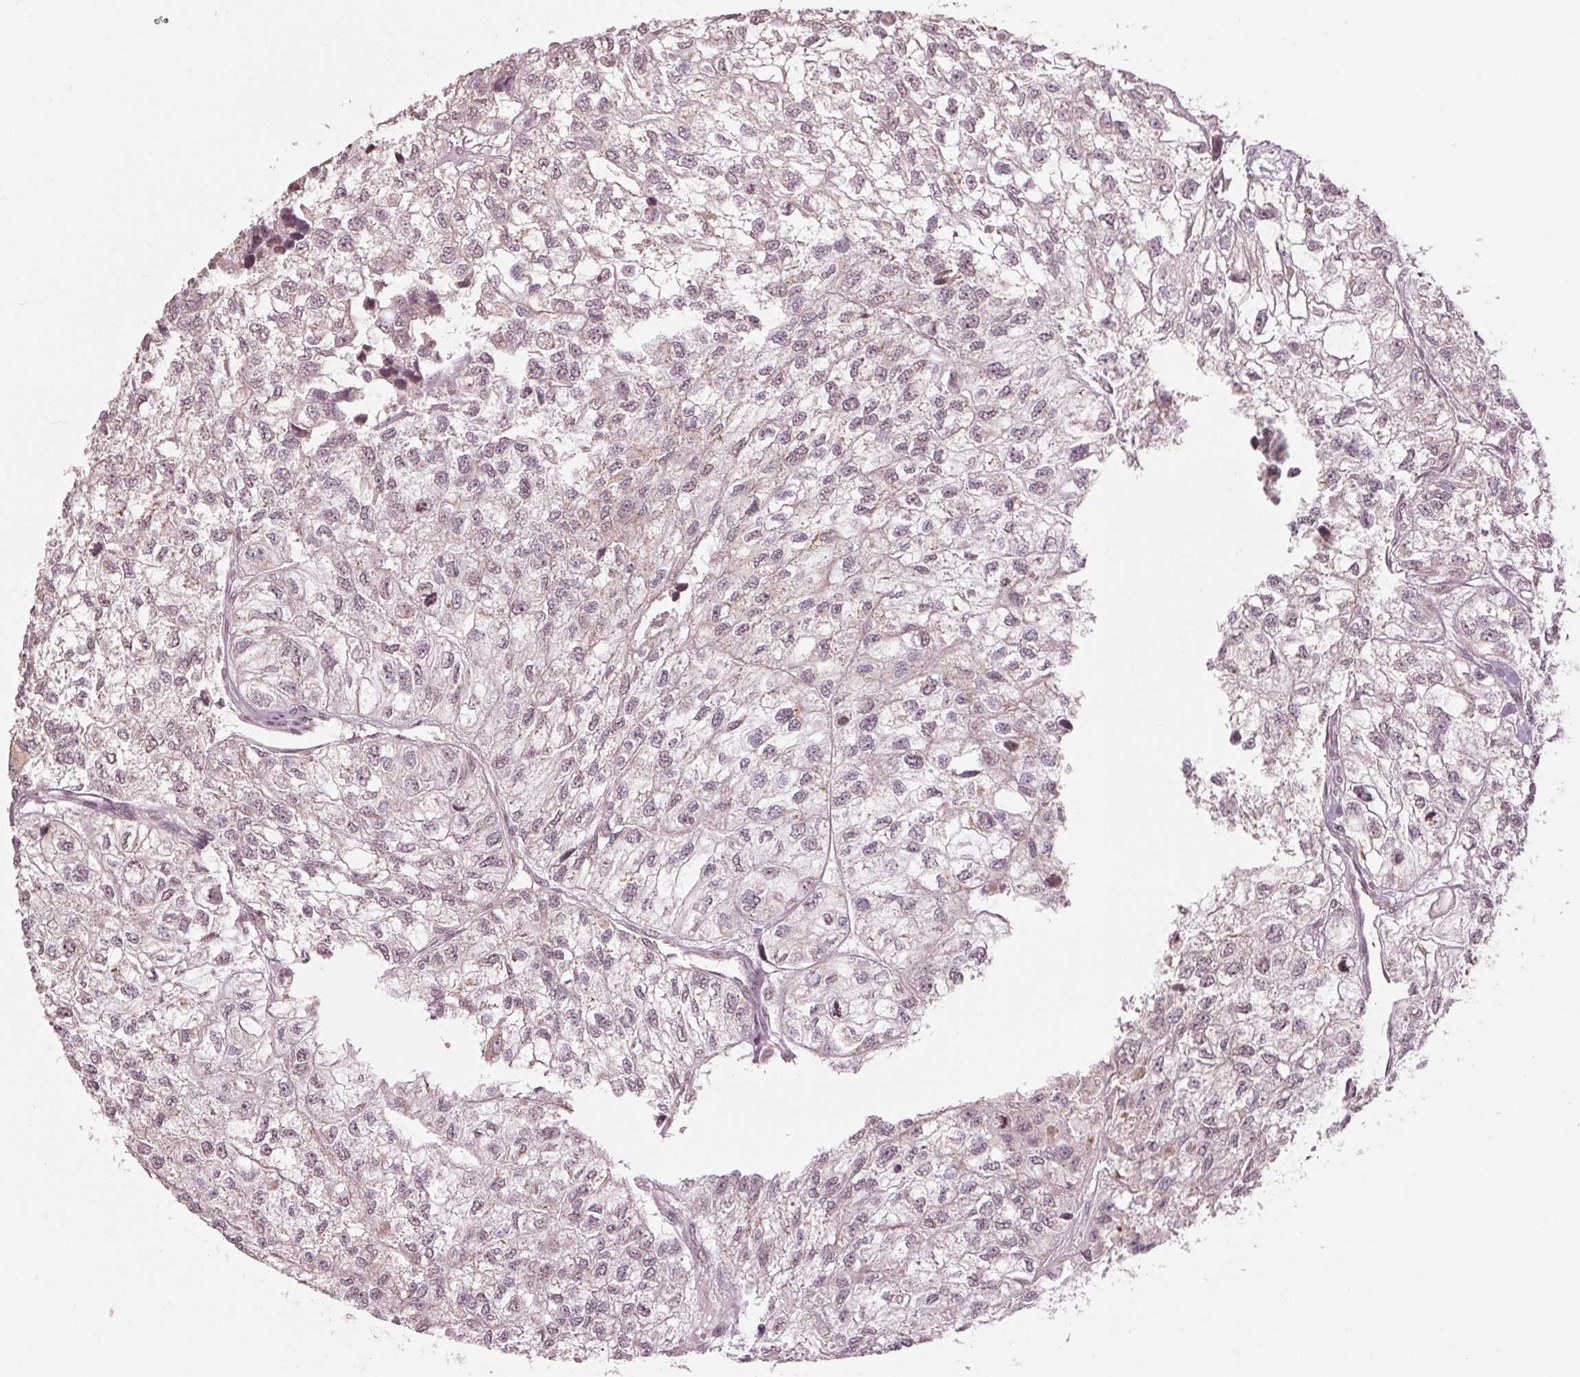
{"staining": {"intensity": "negative", "quantity": "none", "location": "none"}, "tissue": "renal cancer", "cell_type": "Tumor cells", "image_type": "cancer", "snomed": [{"axis": "morphology", "description": "Adenocarcinoma, NOS"}, {"axis": "topography", "description": "Kidney"}], "caption": "This is a photomicrograph of immunohistochemistry staining of adenocarcinoma (renal), which shows no expression in tumor cells.", "gene": "CXCL16", "patient": {"sex": "male", "age": 56}}